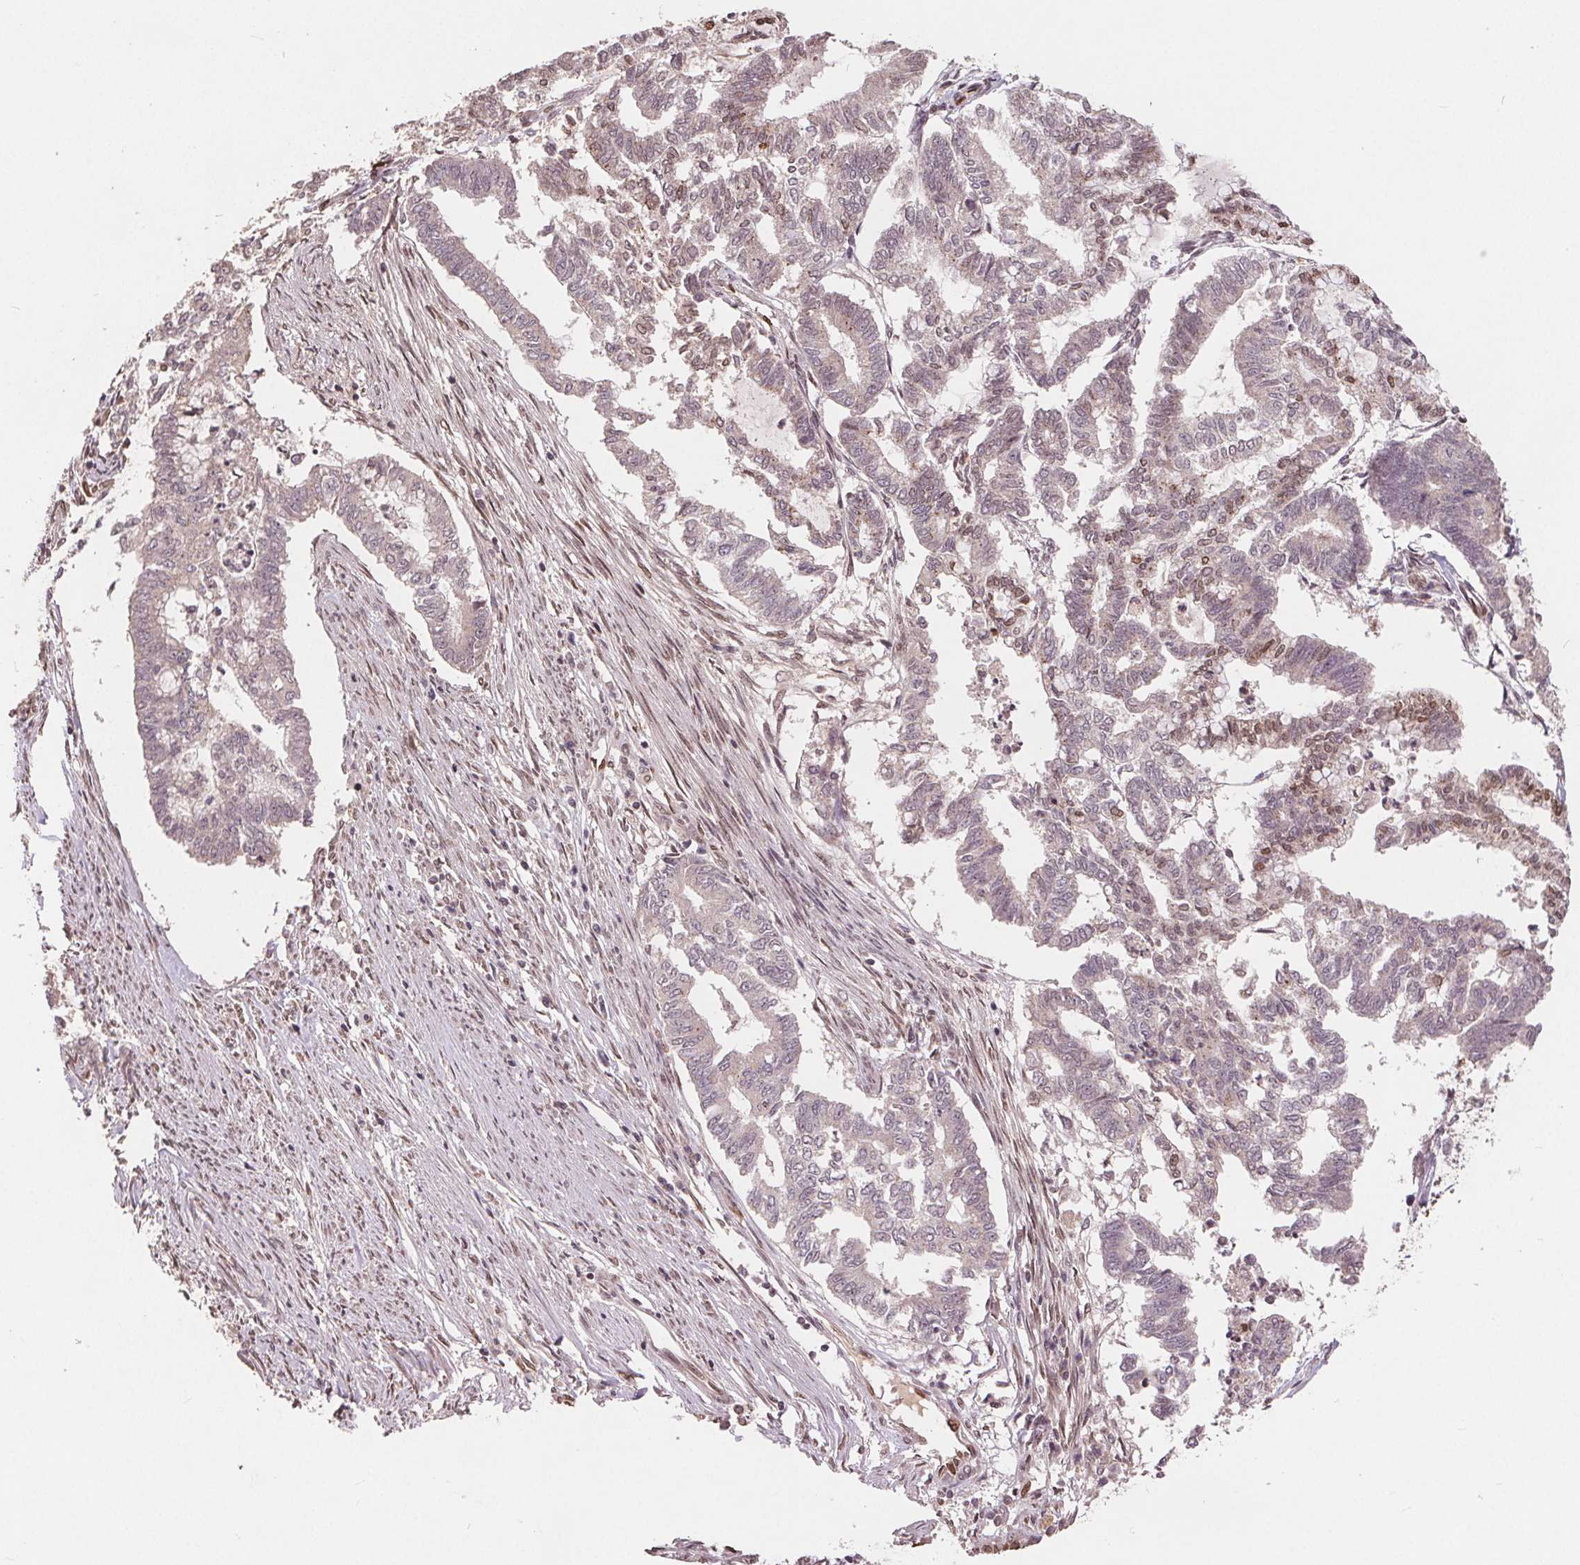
{"staining": {"intensity": "moderate", "quantity": "<25%", "location": "nuclear"}, "tissue": "endometrial cancer", "cell_type": "Tumor cells", "image_type": "cancer", "snomed": [{"axis": "morphology", "description": "Adenocarcinoma, NOS"}, {"axis": "topography", "description": "Endometrium"}], "caption": "Endometrial cancer (adenocarcinoma) stained for a protein (brown) reveals moderate nuclear positive expression in about <25% of tumor cells.", "gene": "HIF1AN", "patient": {"sex": "female", "age": 79}}